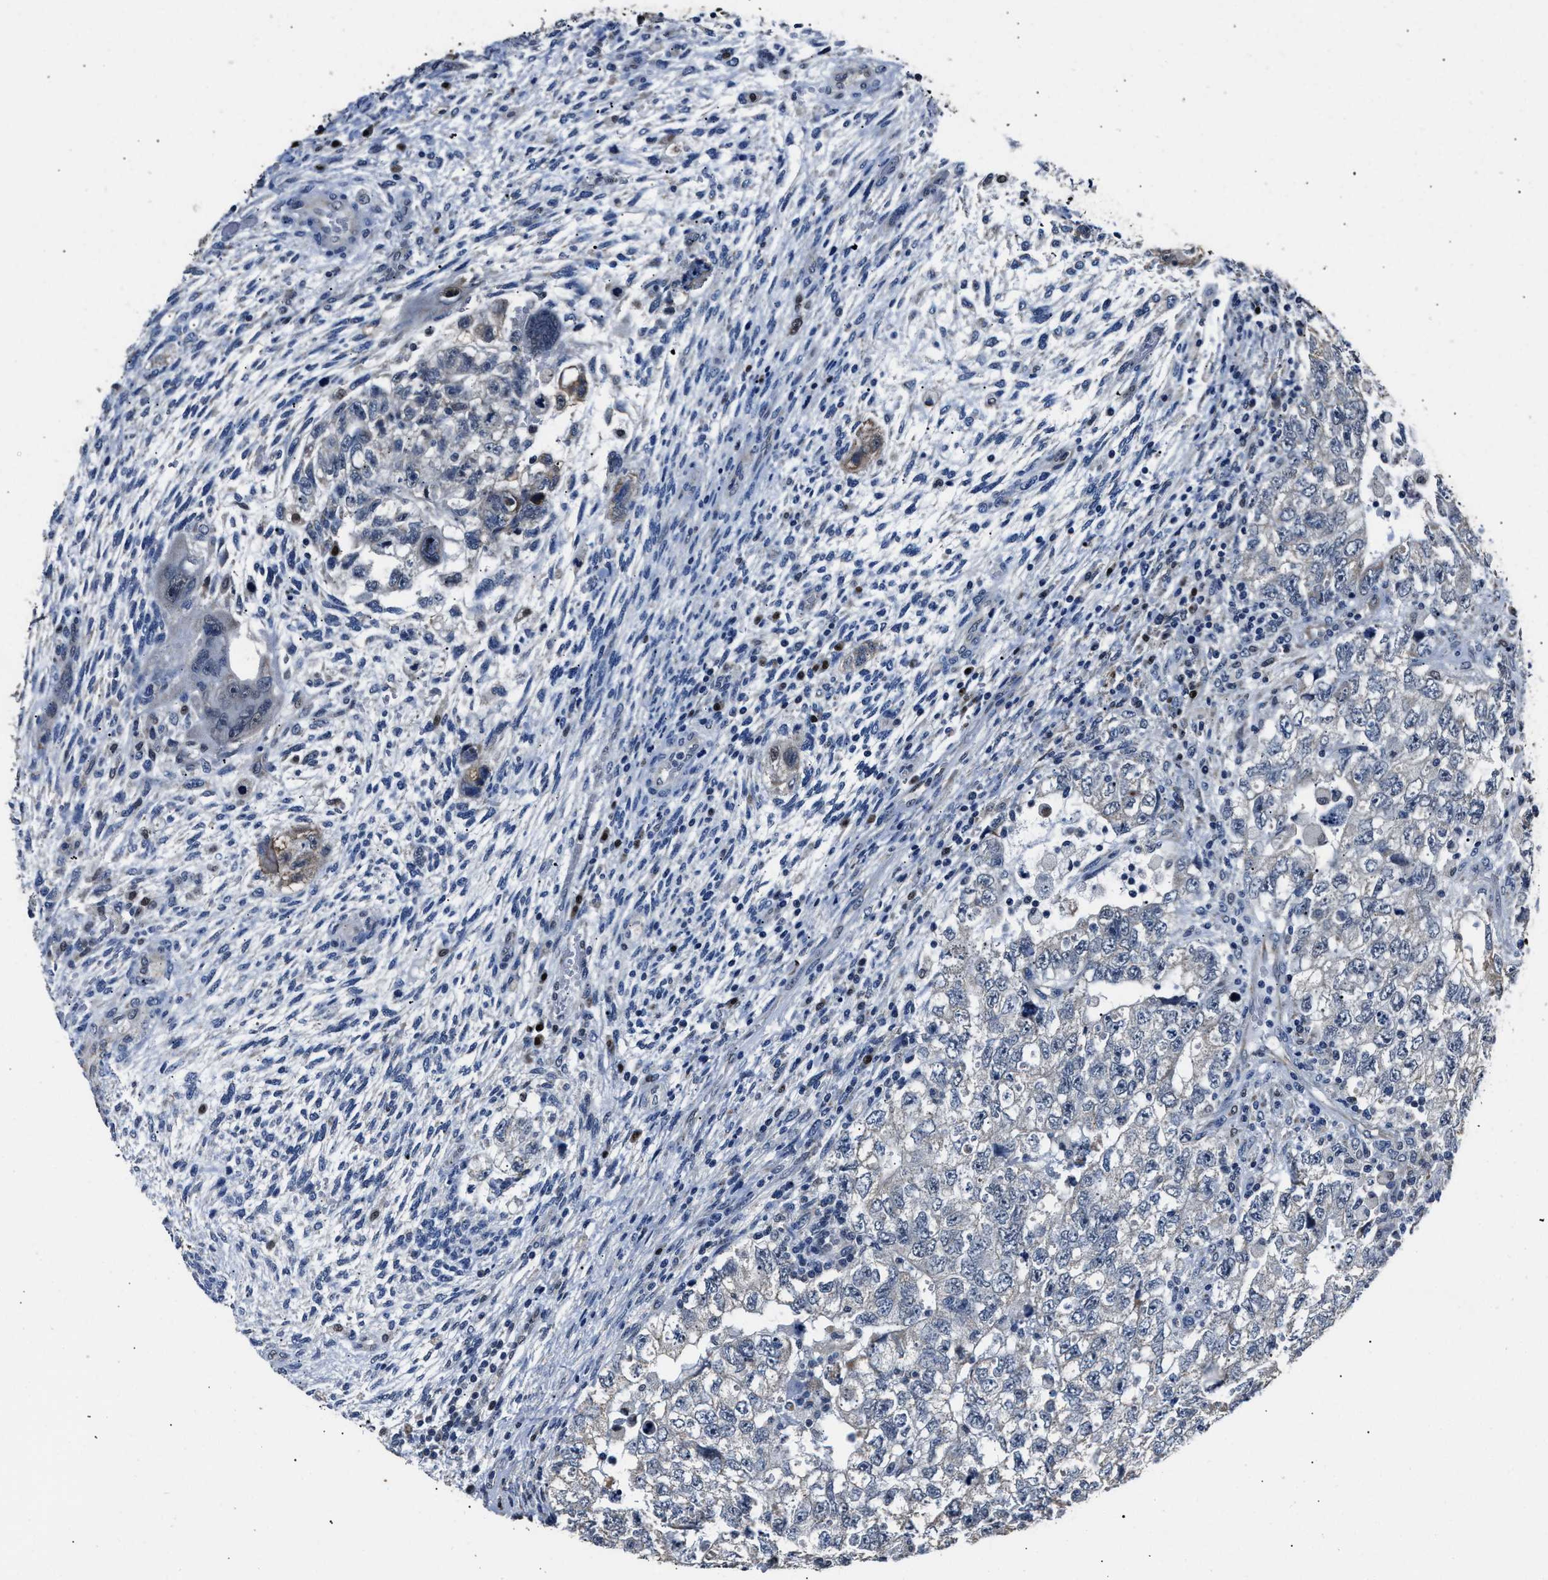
{"staining": {"intensity": "weak", "quantity": "<25%", "location": "cytoplasmic/membranous"}, "tissue": "testis cancer", "cell_type": "Tumor cells", "image_type": "cancer", "snomed": [{"axis": "morphology", "description": "Carcinoma, Embryonal, NOS"}, {"axis": "topography", "description": "Testis"}], "caption": "High magnification brightfield microscopy of testis cancer (embryonal carcinoma) stained with DAB (3,3'-diaminobenzidine) (brown) and counterstained with hematoxylin (blue): tumor cells show no significant positivity. (DAB (3,3'-diaminobenzidine) immunohistochemistry (IHC) with hematoxylin counter stain).", "gene": "NSUN5", "patient": {"sex": "male", "age": 36}}